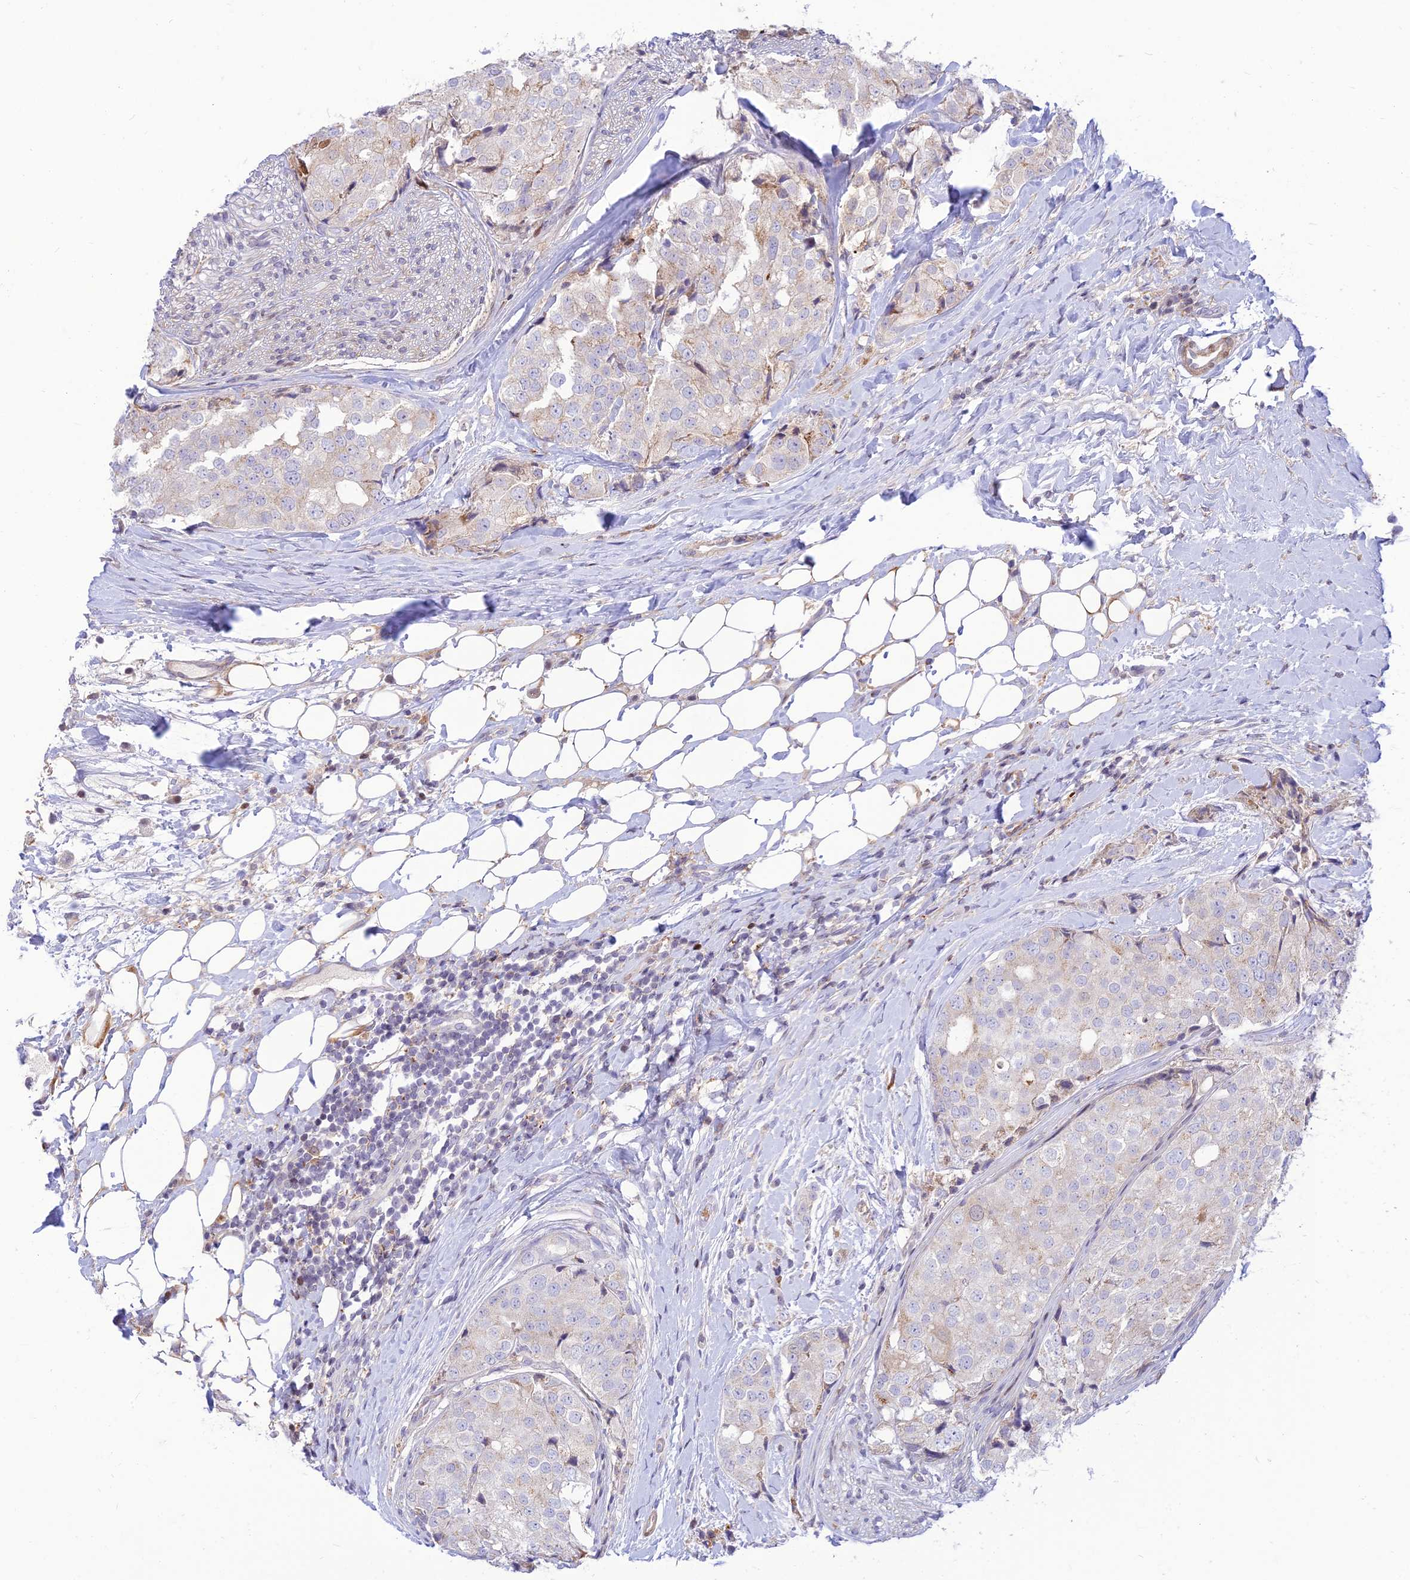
{"staining": {"intensity": "negative", "quantity": "none", "location": "none"}, "tissue": "prostate cancer", "cell_type": "Tumor cells", "image_type": "cancer", "snomed": [{"axis": "morphology", "description": "Adenocarcinoma, High grade"}, {"axis": "topography", "description": "Prostate"}], "caption": "Immunohistochemistry (IHC) histopathology image of prostate cancer (high-grade adenocarcinoma) stained for a protein (brown), which displays no positivity in tumor cells.", "gene": "FAM186B", "patient": {"sex": "male", "age": 49}}